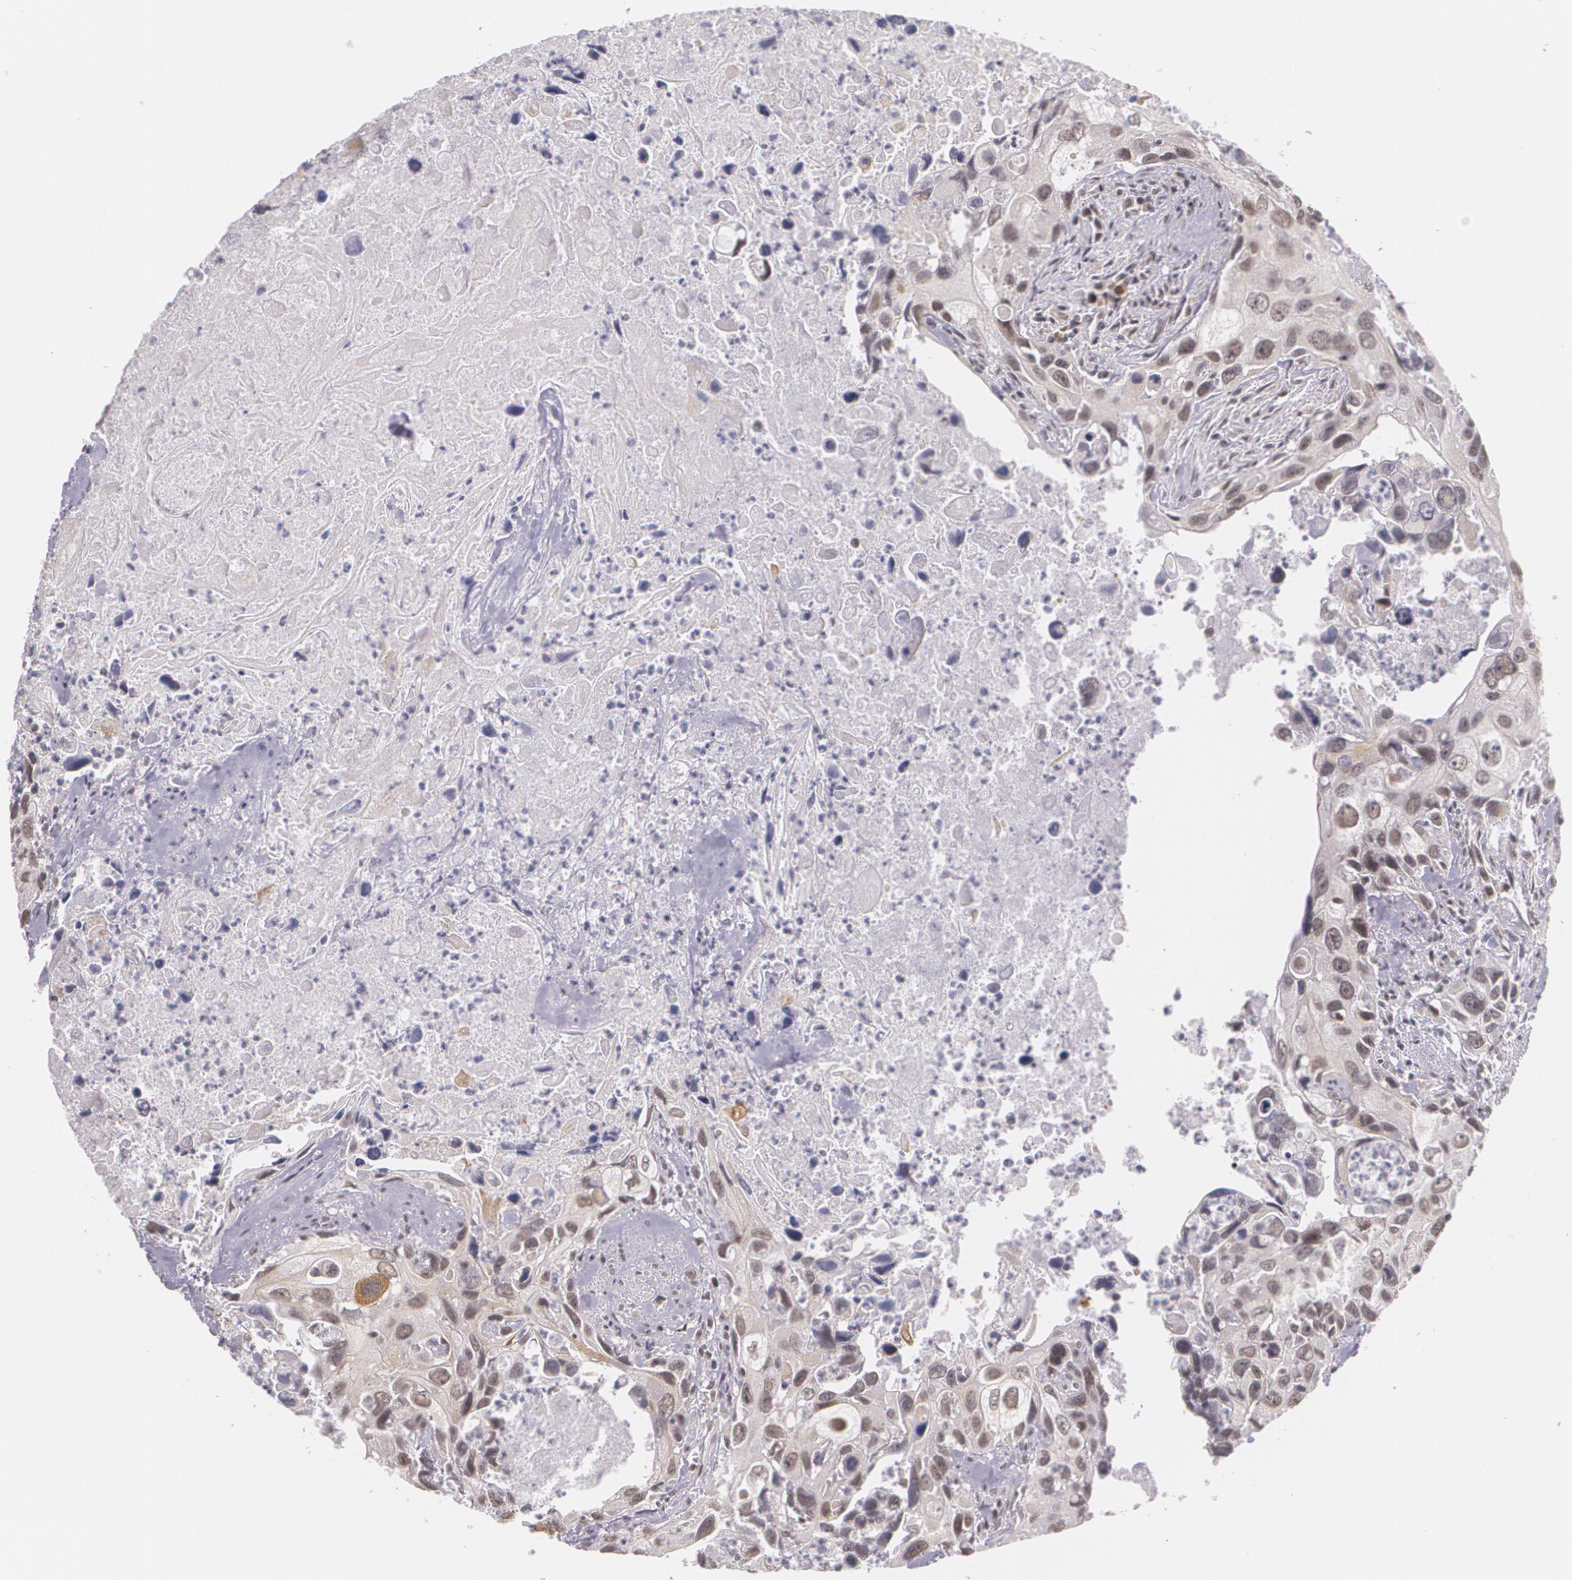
{"staining": {"intensity": "weak", "quantity": "25%-75%", "location": "nuclear"}, "tissue": "urothelial cancer", "cell_type": "Tumor cells", "image_type": "cancer", "snomed": [{"axis": "morphology", "description": "Urothelial carcinoma, High grade"}, {"axis": "topography", "description": "Urinary bladder"}], "caption": "Immunohistochemical staining of high-grade urothelial carcinoma demonstrates low levels of weak nuclear protein expression in approximately 25%-75% of tumor cells.", "gene": "ALX1", "patient": {"sex": "male", "age": 71}}